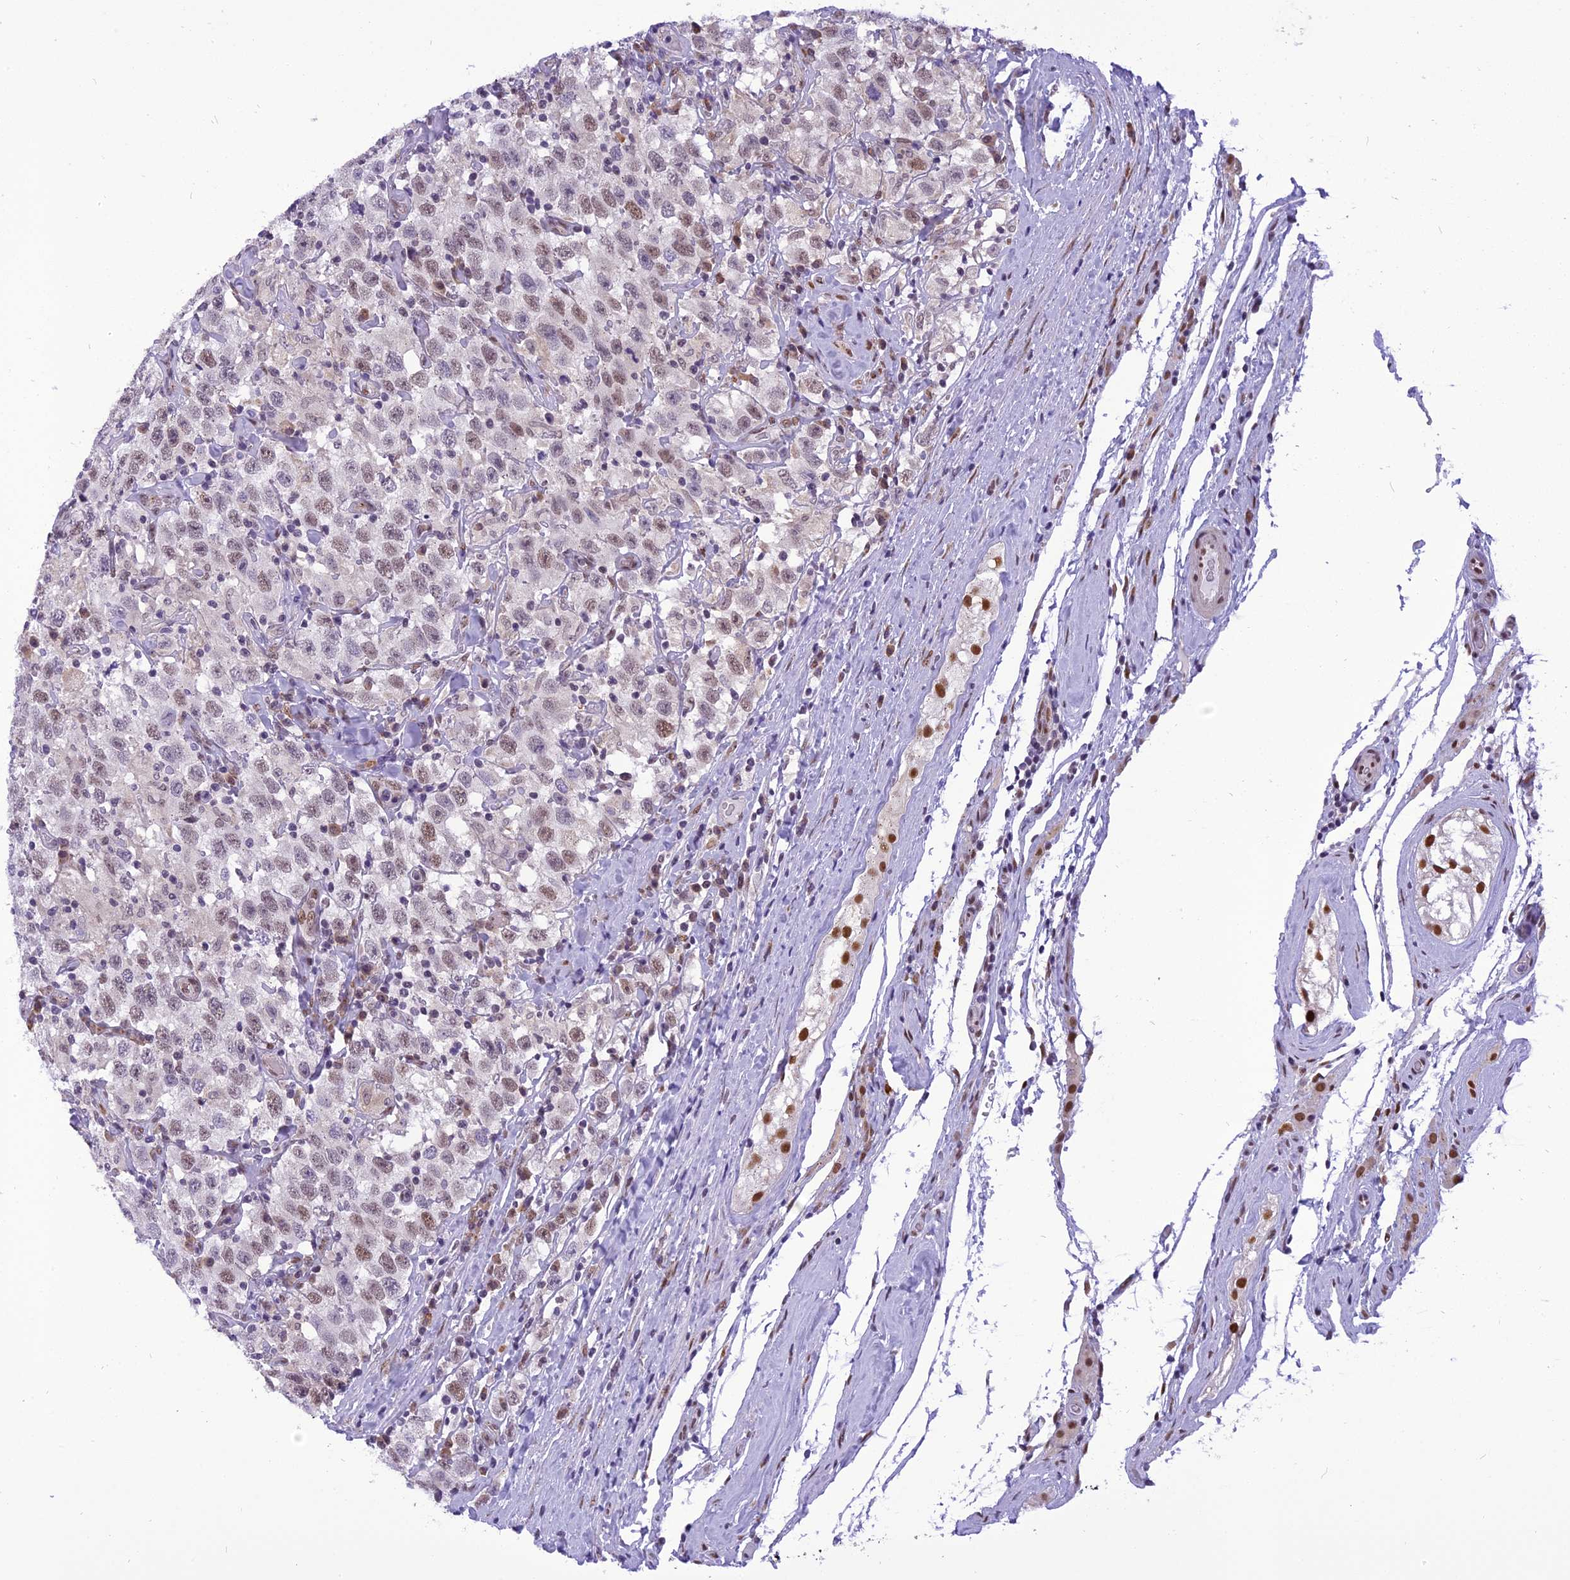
{"staining": {"intensity": "weak", "quantity": "25%-75%", "location": "nuclear"}, "tissue": "testis cancer", "cell_type": "Tumor cells", "image_type": "cancer", "snomed": [{"axis": "morphology", "description": "Seminoma, NOS"}, {"axis": "topography", "description": "Testis"}], "caption": "A high-resolution histopathology image shows IHC staining of testis cancer, which demonstrates weak nuclear staining in approximately 25%-75% of tumor cells.", "gene": "IRF2BP1", "patient": {"sex": "male", "age": 41}}